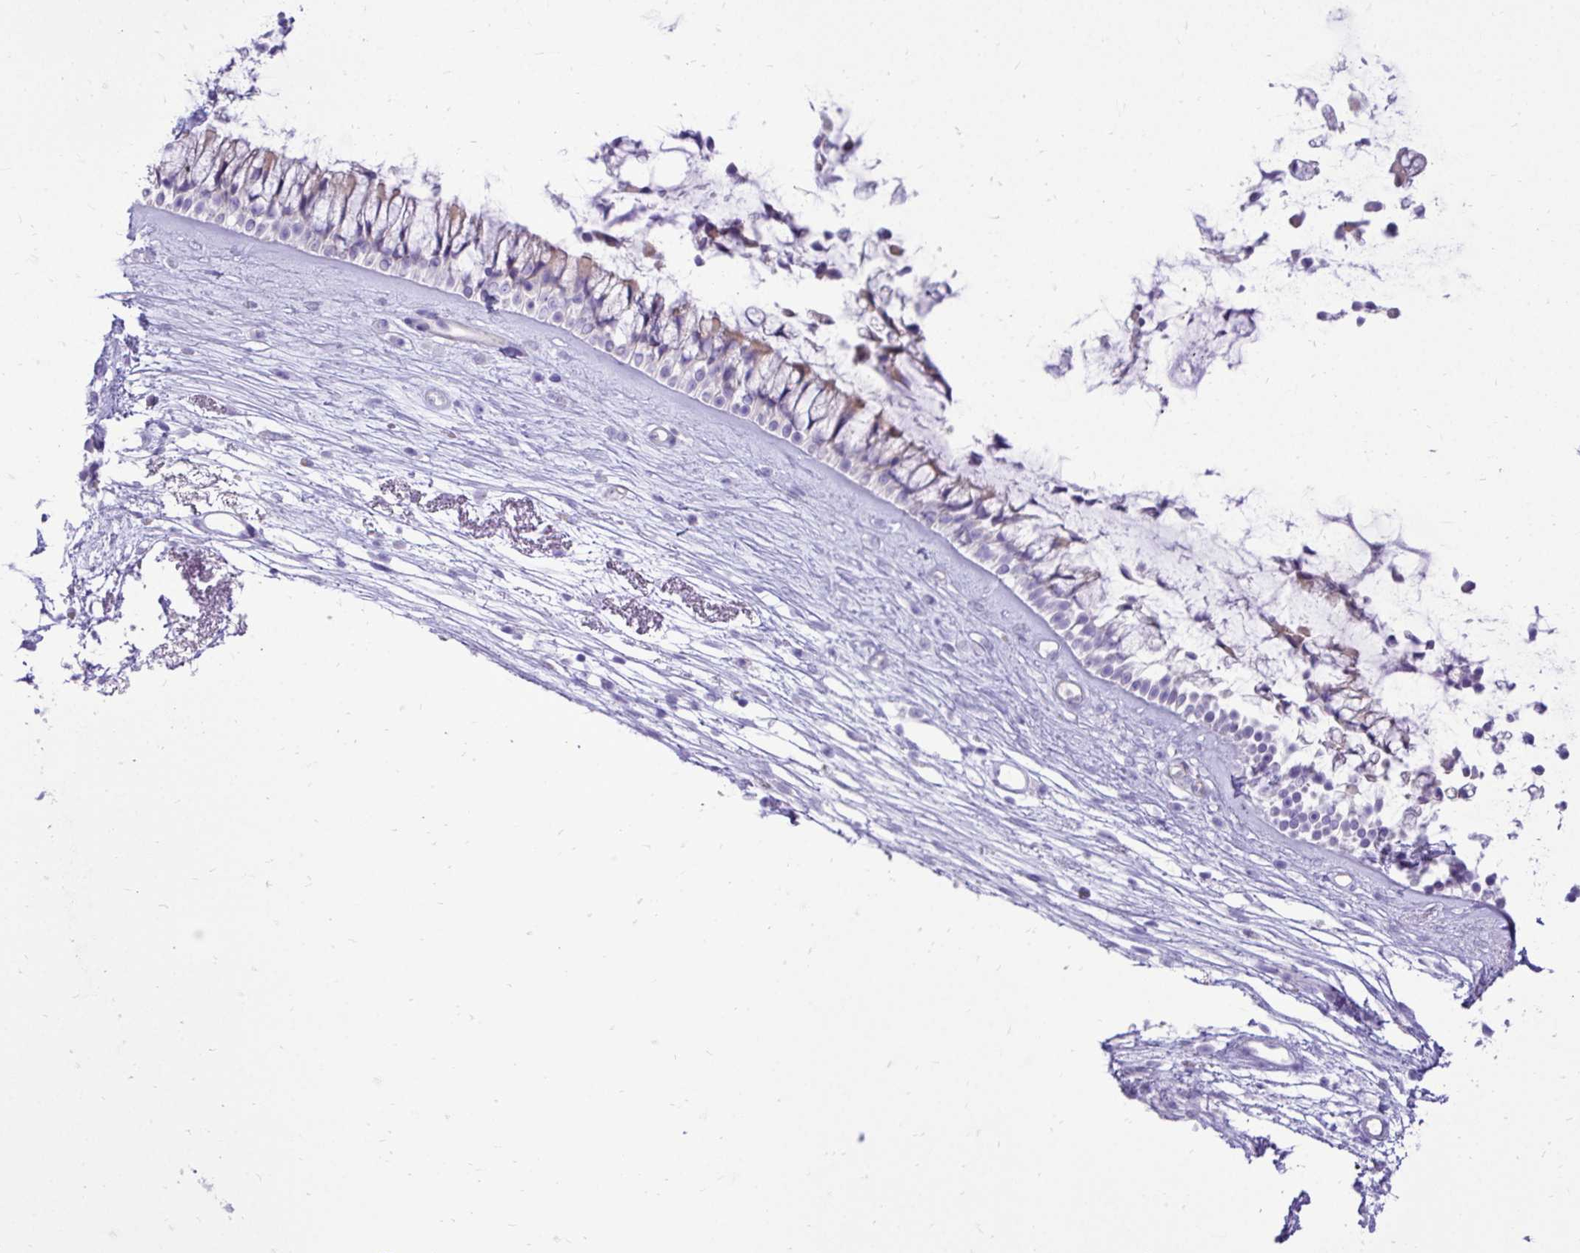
{"staining": {"intensity": "weak", "quantity": "25%-75%", "location": "cytoplasmic/membranous"}, "tissue": "nasopharynx", "cell_type": "Respiratory epithelial cells", "image_type": "normal", "snomed": [{"axis": "morphology", "description": "Normal tissue, NOS"}, {"axis": "topography", "description": "Nasopharynx"}], "caption": "Immunohistochemistry (IHC) histopathology image of normal nasopharynx: nasopharynx stained using IHC exhibits low levels of weak protein expression localized specifically in the cytoplasmic/membranous of respiratory epithelial cells, appearing as a cytoplasmic/membranous brown color.", "gene": "PELI3", "patient": {"sex": "female", "age": 75}}